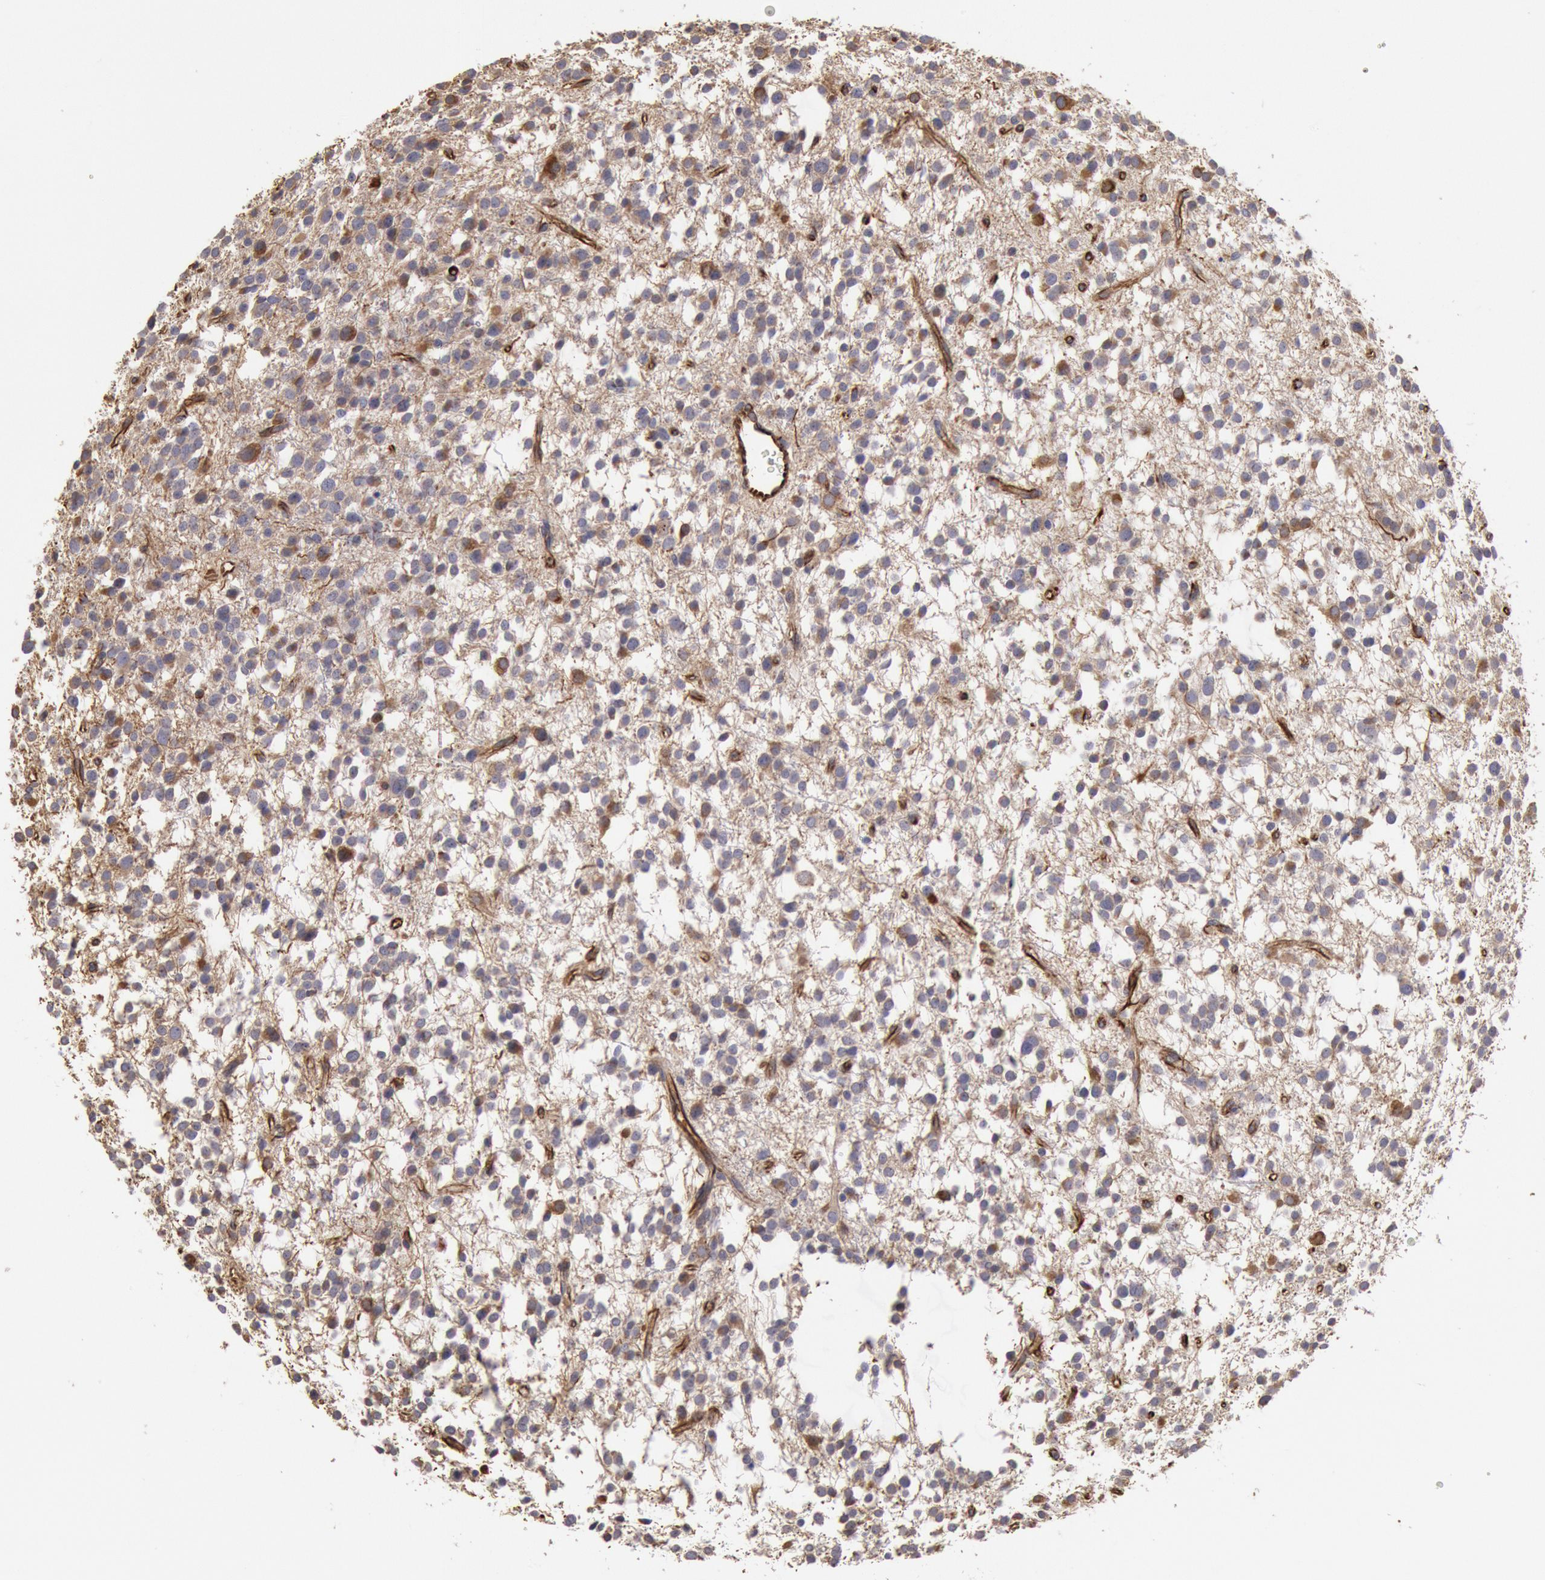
{"staining": {"intensity": "moderate", "quantity": "25%-75%", "location": "cytoplasmic/membranous"}, "tissue": "glioma", "cell_type": "Tumor cells", "image_type": "cancer", "snomed": [{"axis": "morphology", "description": "Glioma, malignant, Low grade"}, {"axis": "topography", "description": "Brain"}], "caption": "Malignant glioma (low-grade) stained with DAB immunohistochemistry displays medium levels of moderate cytoplasmic/membranous expression in approximately 25%-75% of tumor cells.", "gene": "RNF139", "patient": {"sex": "female", "age": 36}}